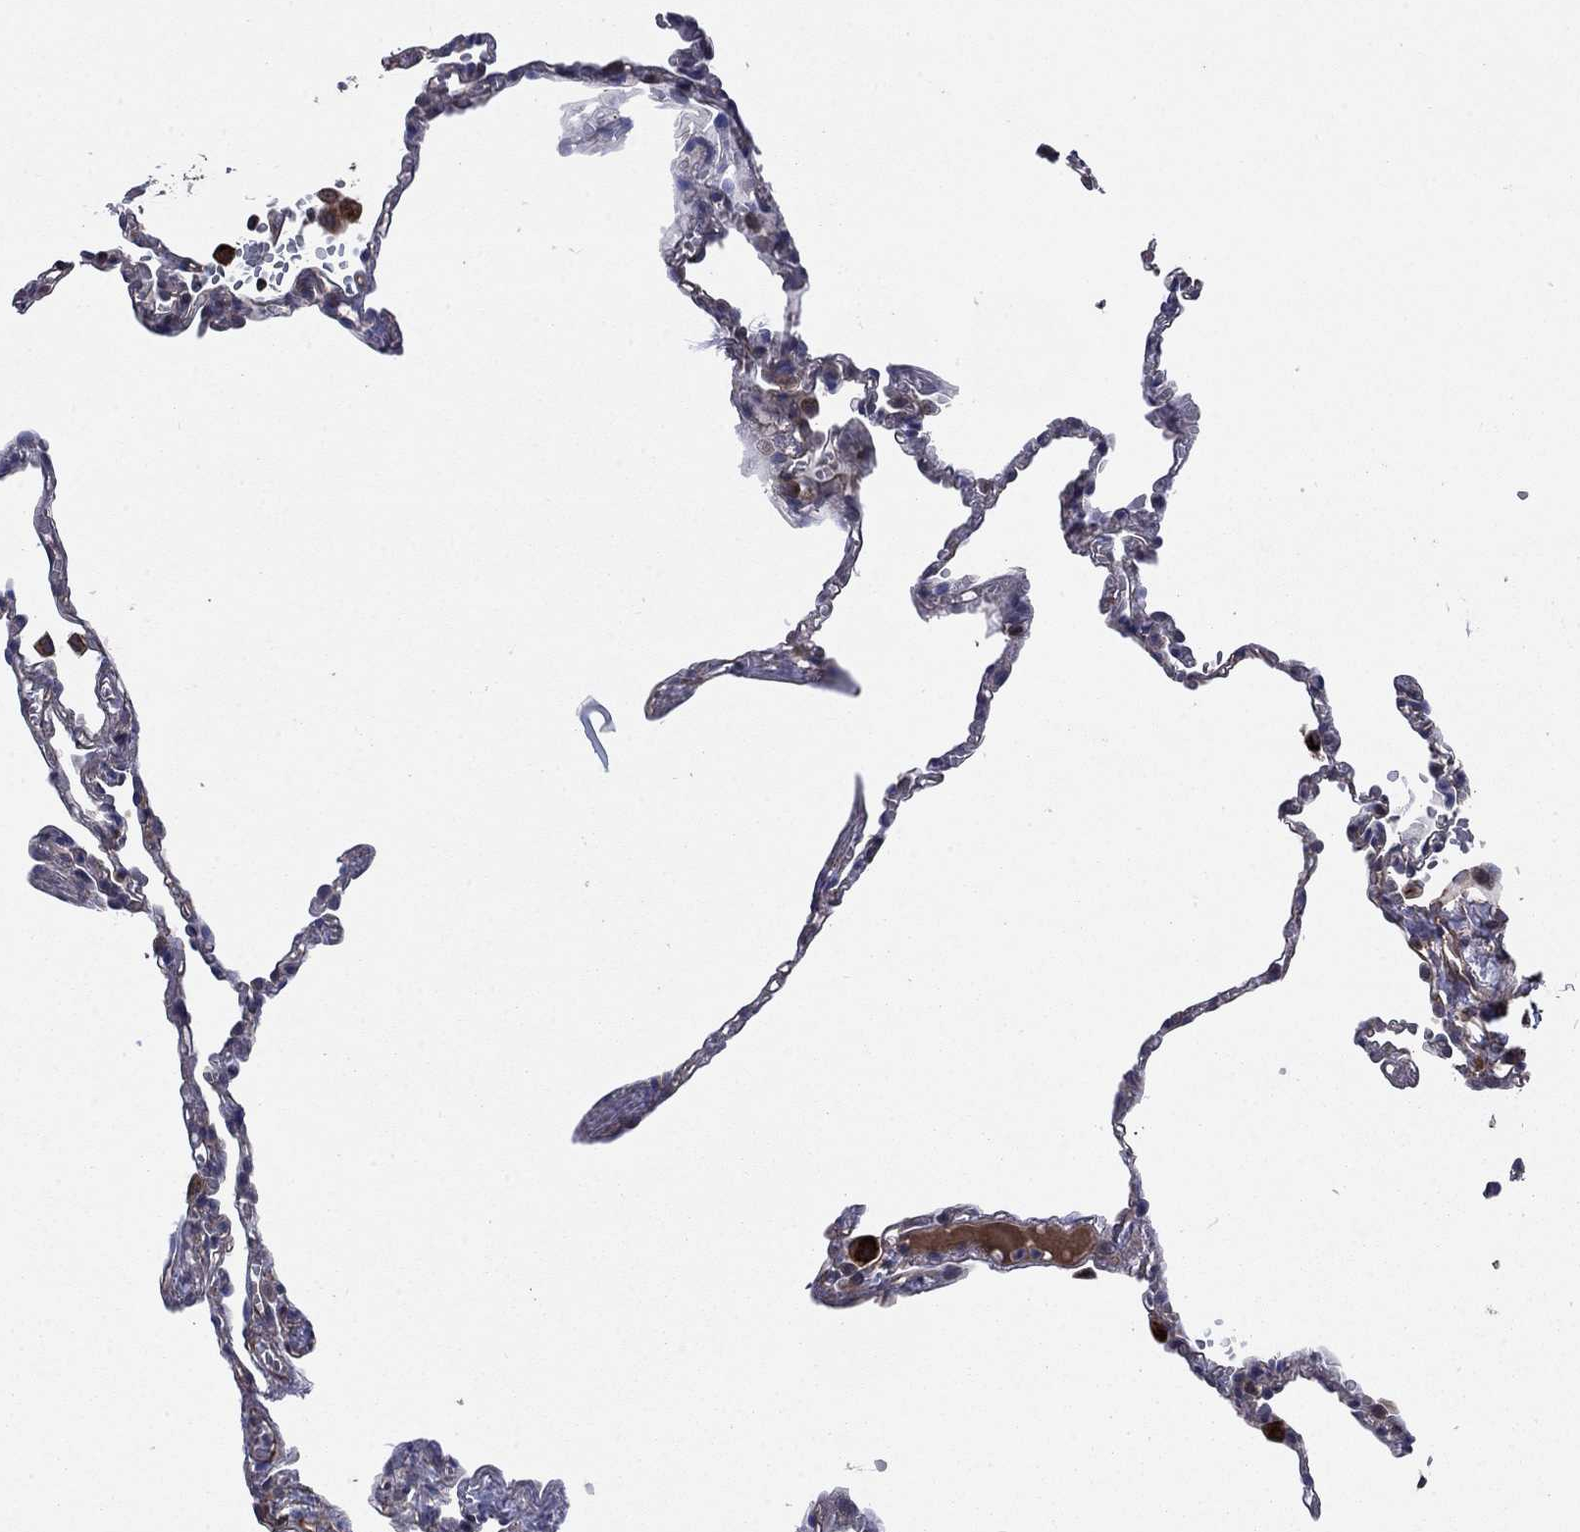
{"staining": {"intensity": "negative", "quantity": "none", "location": "none"}, "tissue": "lung", "cell_type": "Alveolar cells", "image_type": "normal", "snomed": [{"axis": "morphology", "description": "Normal tissue, NOS"}, {"axis": "topography", "description": "Lung"}], "caption": "DAB immunohistochemical staining of unremarkable human lung demonstrates no significant expression in alveolar cells. (Stains: DAB (3,3'-diaminobenzidine) IHC with hematoxylin counter stain, Microscopy: brightfield microscopy at high magnification).", "gene": "NDUFC1", "patient": {"sex": "male", "age": 78}}